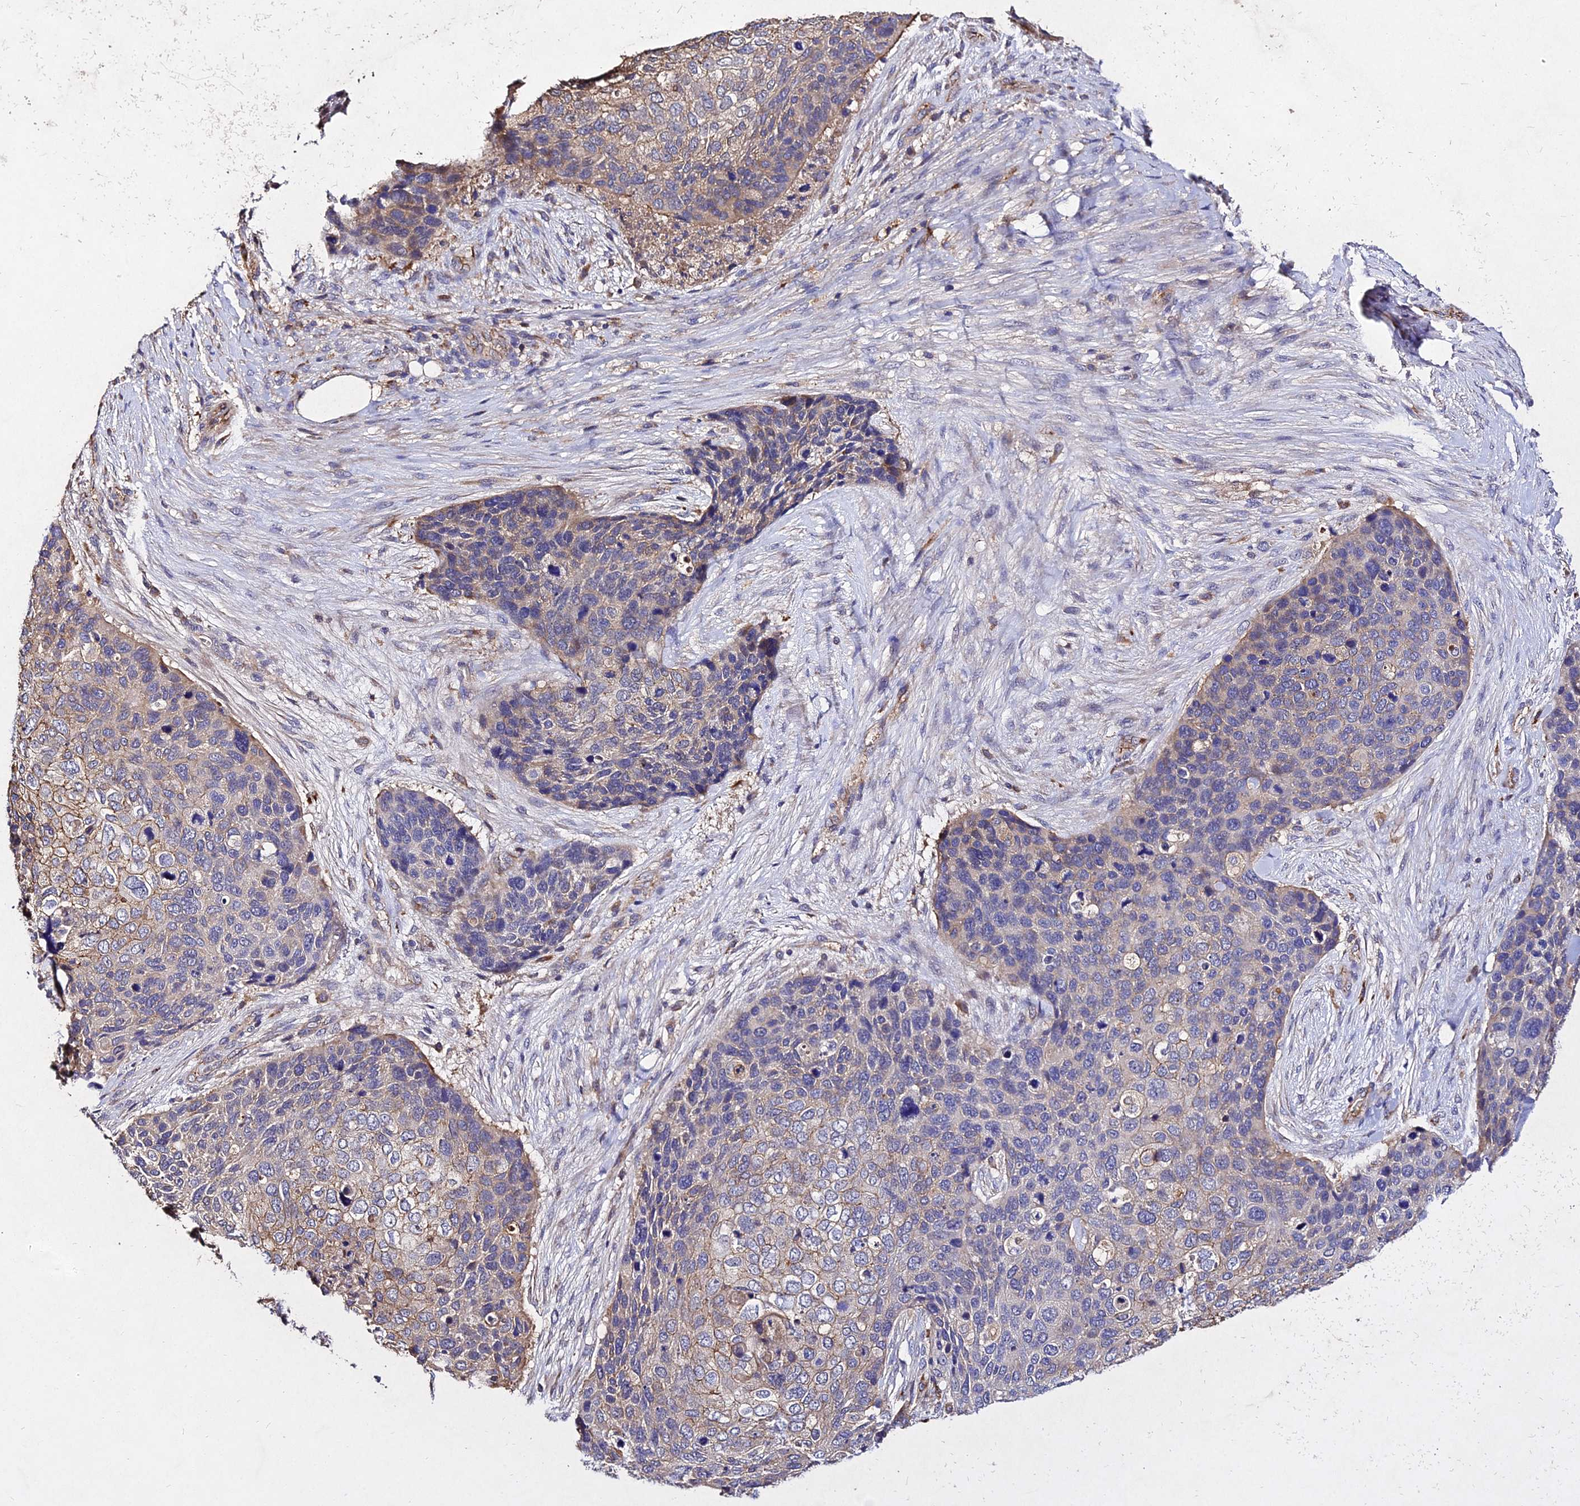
{"staining": {"intensity": "weak", "quantity": "<25%", "location": "cytoplasmic/membranous"}, "tissue": "skin cancer", "cell_type": "Tumor cells", "image_type": "cancer", "snomed": [{"axis": "morphology", "description": "Basal cell carcinoma"}, {"axis": "topography", "description": "Skin"}], "caption": "This histopathology image is of basal cell carcinoma (skin) stained with immunohistochemistry (IHC) to label a protein in brown with the nuclei are counter-stained blue. There is no positivity in tumor cells.", "gene": "AP3M2", "patient": {"sex": "female", "age": 74}}